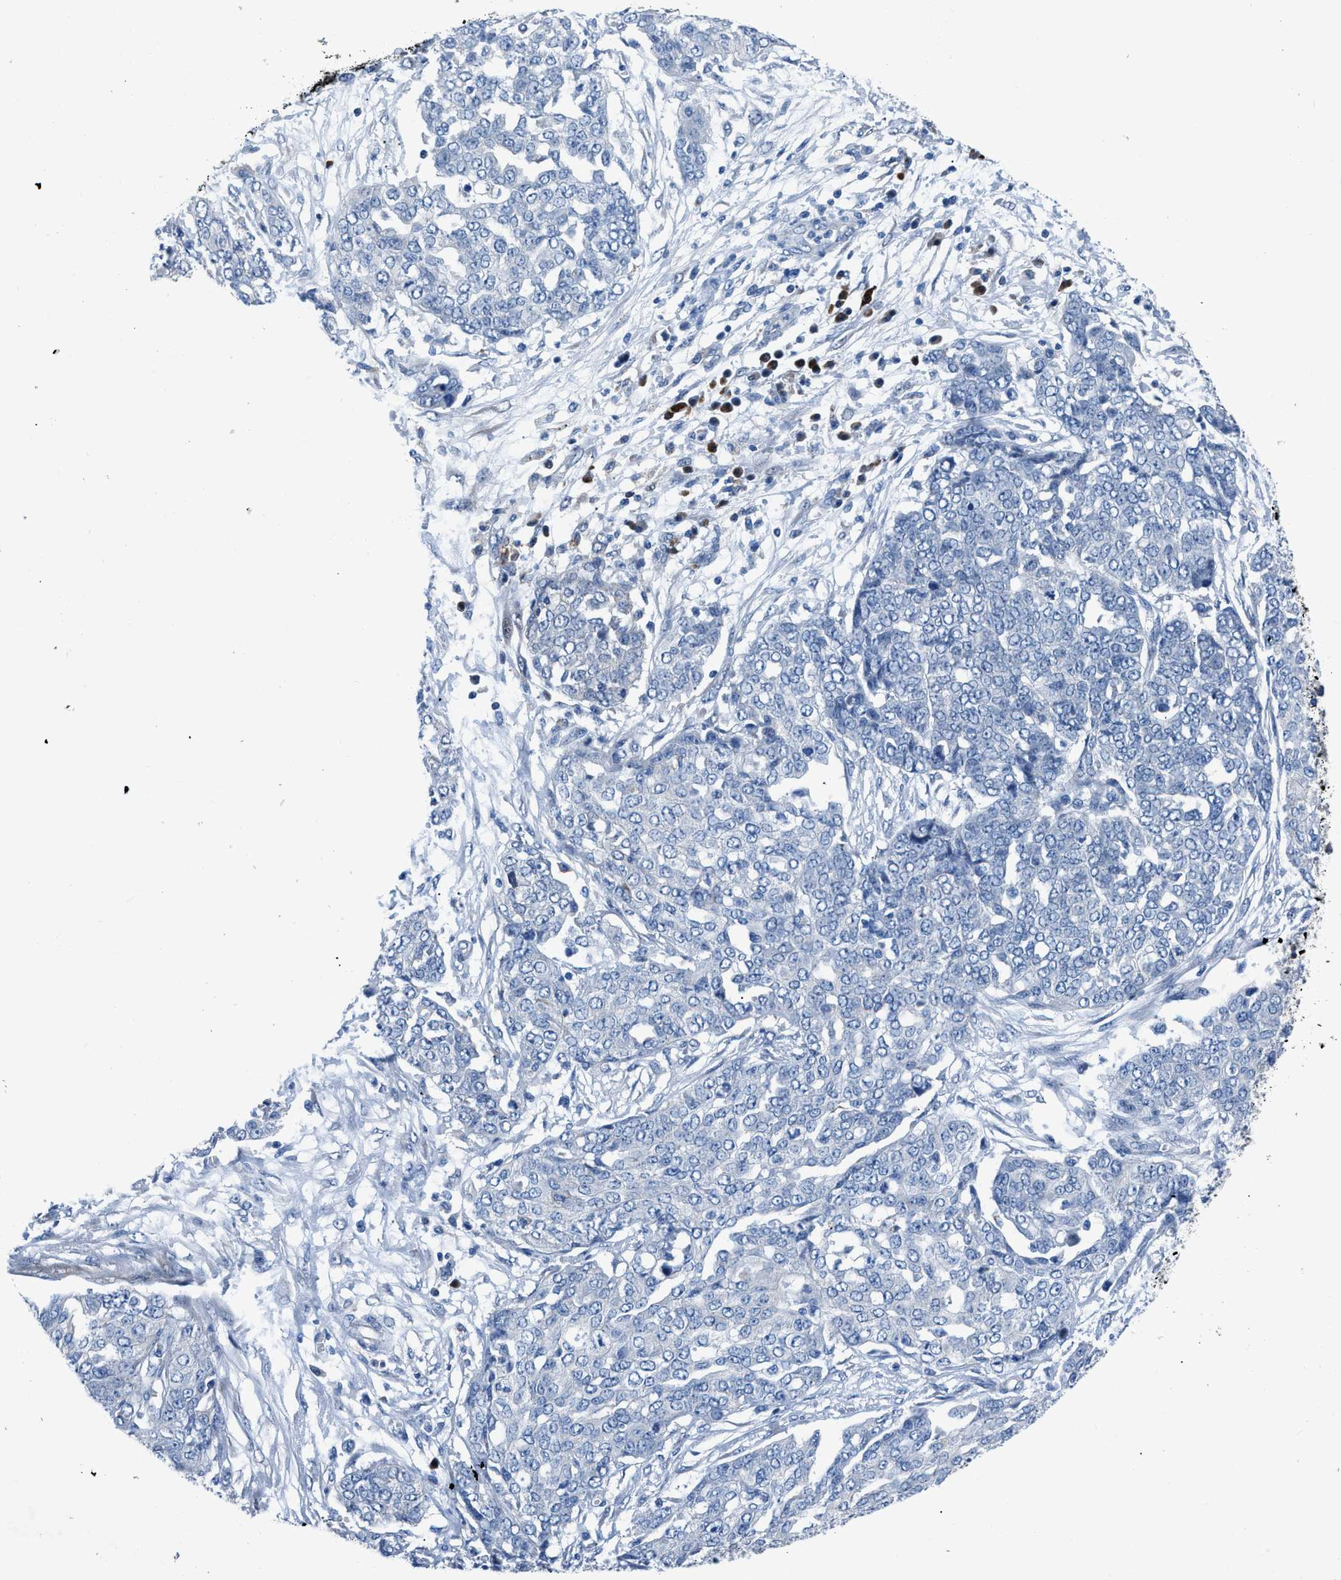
{"staining": {"intensity": "negative", "quantity": "none", "location": "none"}, "tissue": "ovarian cancer", "cell_type": "Tumor cells", "image_type": "cancer", "snomed": [{"axis": "morphology", "description": "Cystadenocarcinoma, serous, NOS"}, {"axis": "topography", "description": "Soft tissue"}, {"axis": "topography", "description": "Ovary"}], "caption": "Serous cystadenocarcinoma (ovarian) was stained to show a protein in brown. There is no significant staining in tumor cells. (Stains: DAB IHC with hematoxylin counter stain, Microscopy: brightfield microscopy at high magnification).", "gene": "UAP1", "patient": {"sex": "female", "age": 57}}